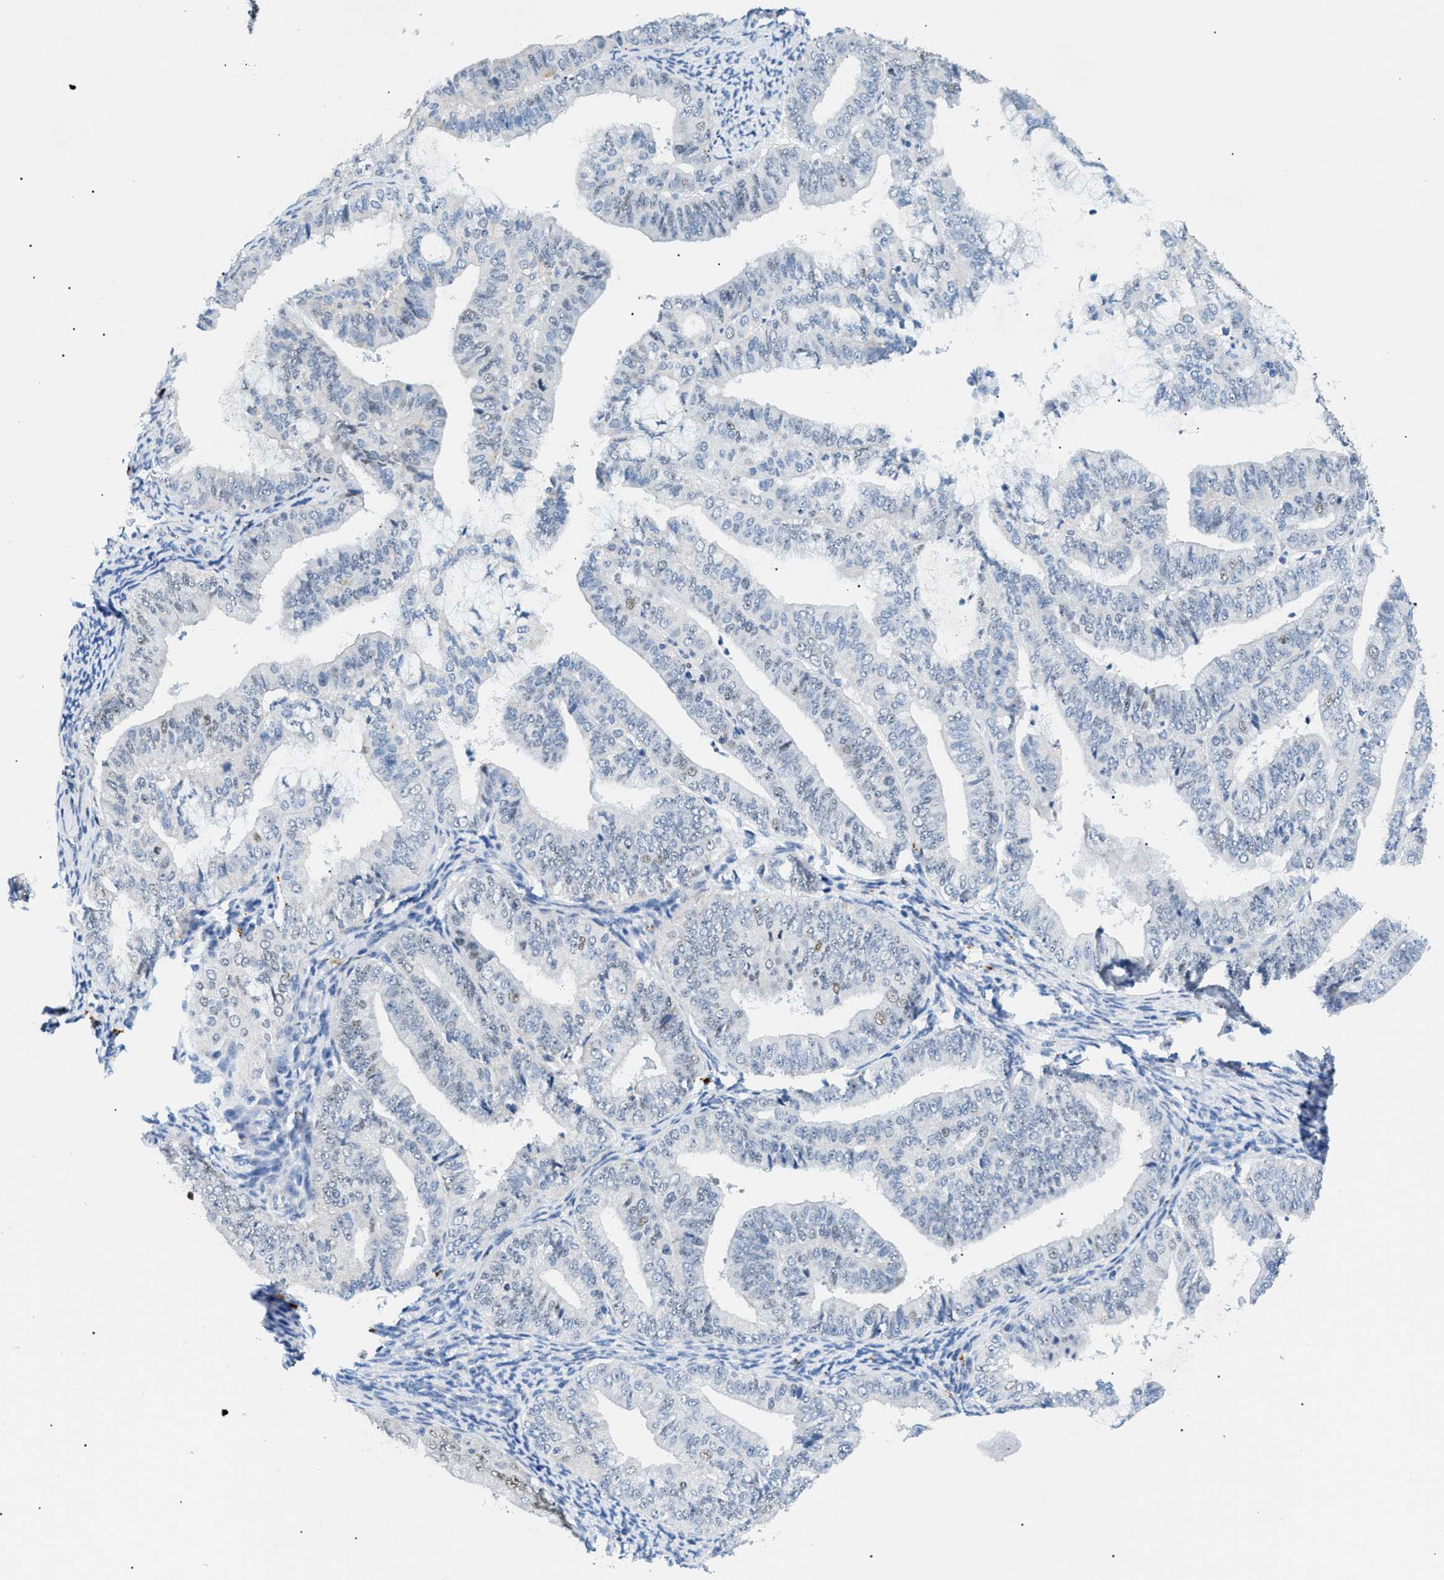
{"staining": {"intensity": "moderate", "quantity": "<25%", "location": "nuclear"}, "tissue": "endometrial cancer", "cell_type": "Tumor cells", "image_type": "cancer", "snomed": [{"axis": "morphology", "description": "Adenocarcinoma, NOS"}, {"axis": "topography", "description": "Endometrium"}], "caption": "The immunohistochemical stain shows moderate nuclear staining in tumor cells of adenocarcinoma (endometrial) tissue.", "gene": "SMARCC1", "patient": {"sex": "female", "age": 63}}